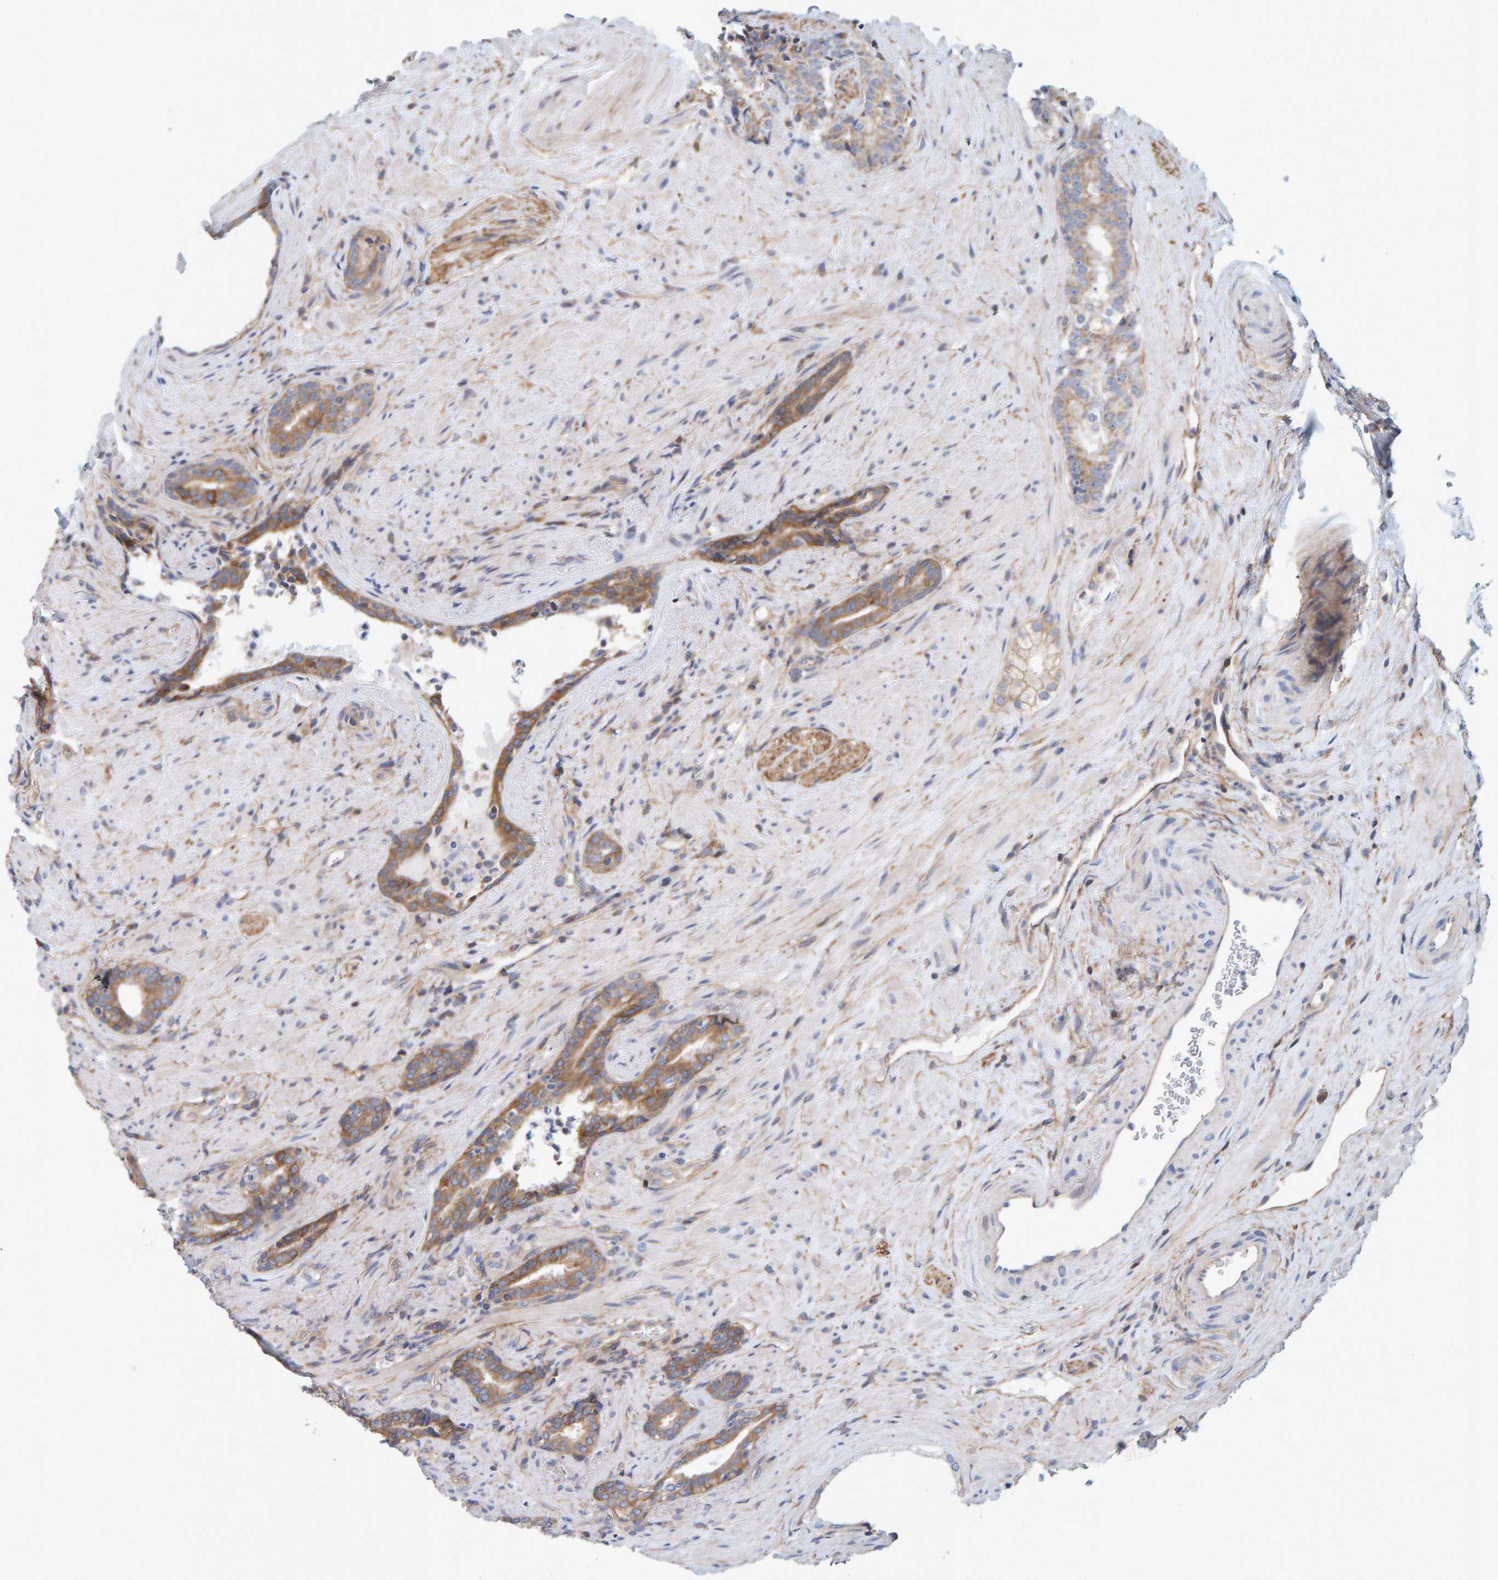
{"staining": {"intensity": "moderate", "quantity": ">75%", "location": "cytoplasmic/membranous"}, "tissue": "prostate cancer", "cell_type": "Tumor cells", "image_type": "cancer", "snomed": [{"axis": "morphology", "description": "Adenocarcinoma, High grade"}, {"axis": "topography", "description": "Prostate"}], "caption": "Immunohistochemistry staining of prostate cancer (high-grade adenocarcinoma), which displays medium levels of moderate cytoplasmic/membranous expression in about >75% of tumor cells indicating moderate cytoplasmic/membranous protein staining. The staining was performed using DAB (3,3'-diaminobenzidine) (brown) for protein detection and nuclei were counterstained in hematoxylin (blue).", "gene": "RGP1", "patient": {"sex": "male", "age": 71}}